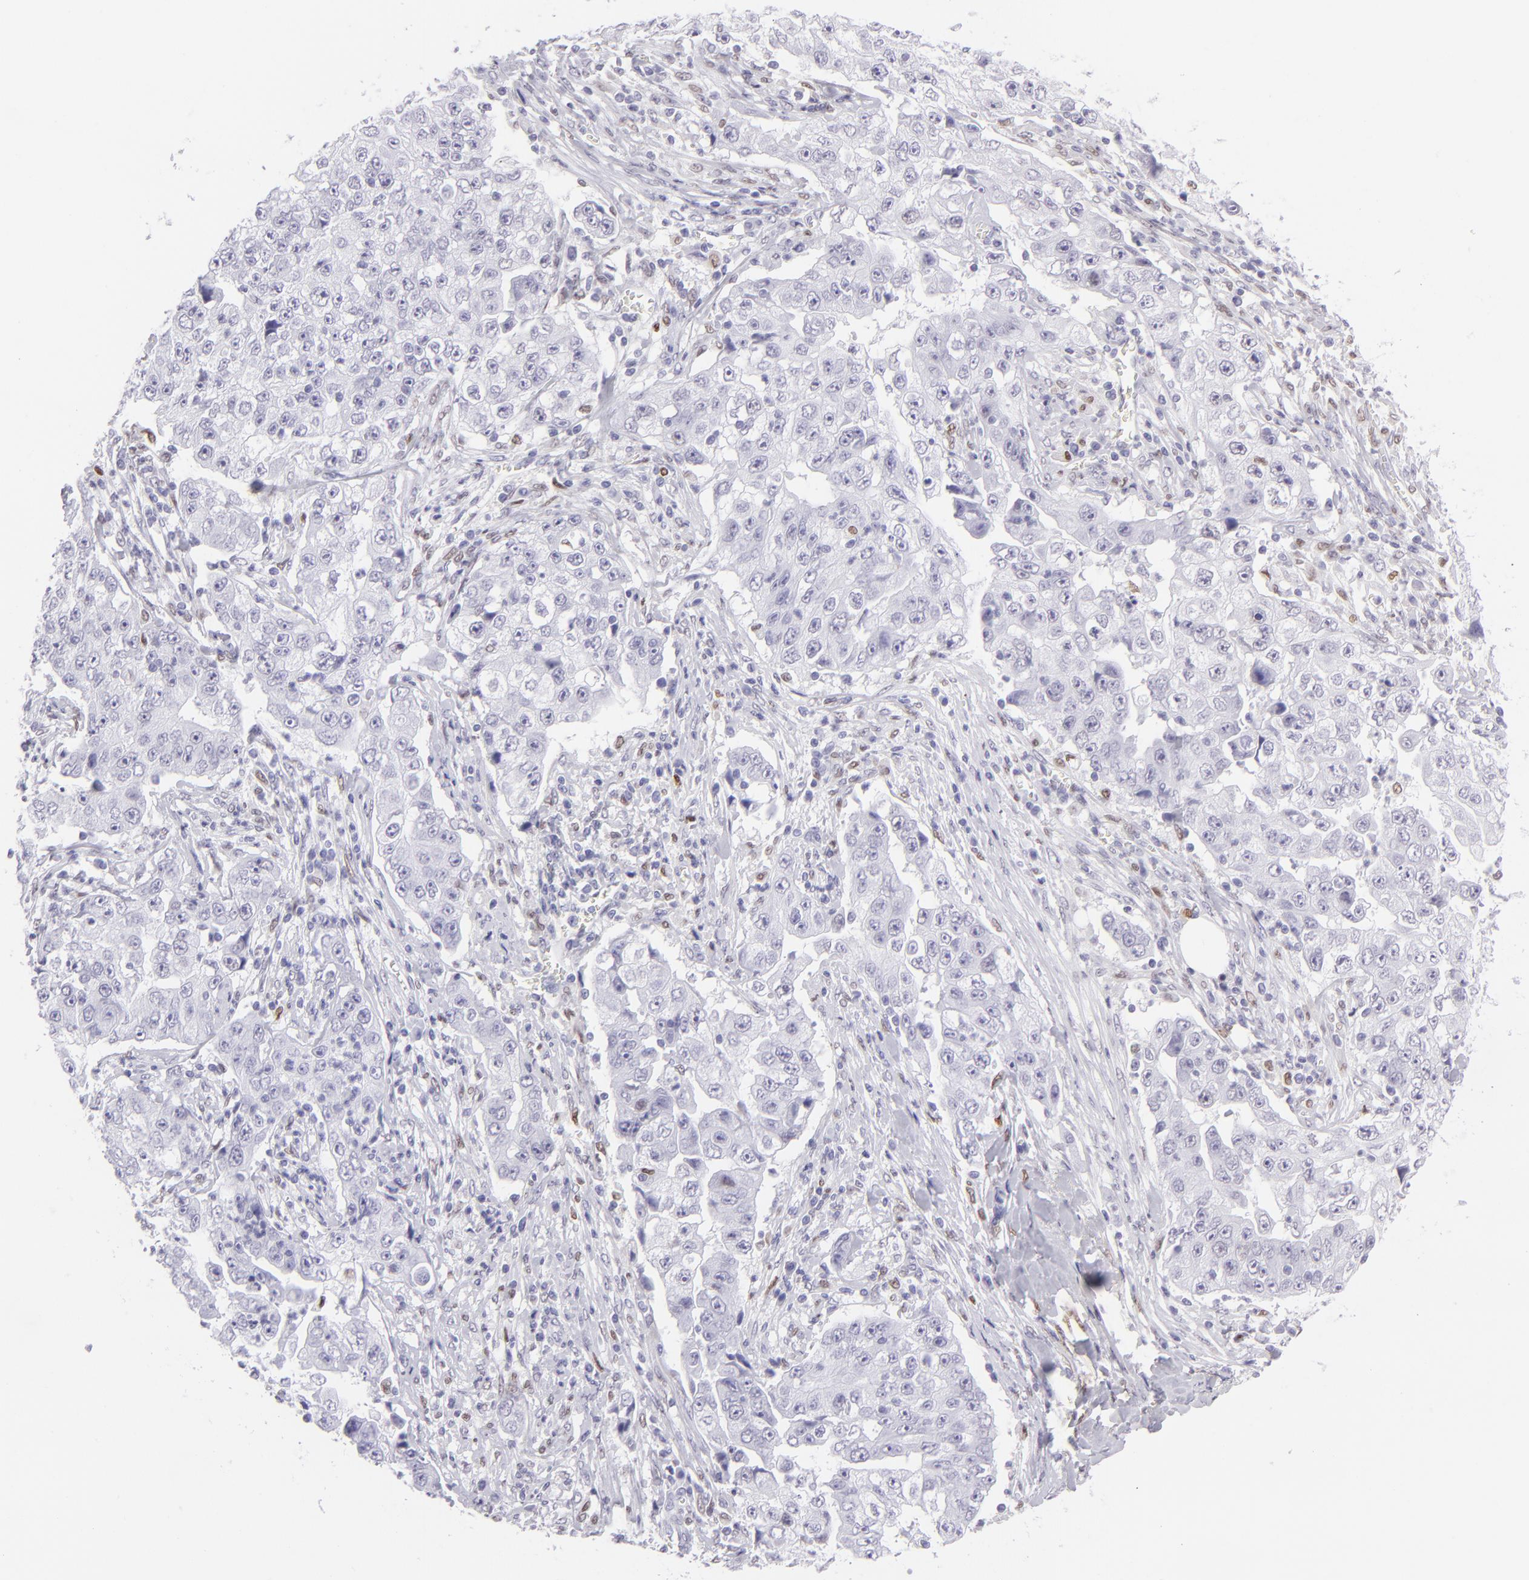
{"staining": {"intensity": "negative", "quantity": "none", "location": "none"}, "tissue": "lung cancer", "cell_type": "Tumor cells", "image_type": "cancer", "snomed": [{"axis": "morphology", "description": "Squamous cell carcinoma, NOS"}, {"axis": "topography", "description": "Lung"}], "caption": "DAB (3,3'-diaminobenzidine) immunohistochemical staining of human lung cancer (squamous cell carcinoma) displays no significant expression in tumor cells.", "gene": "MITF", "patient": {"sex": "male", "age": 64}}